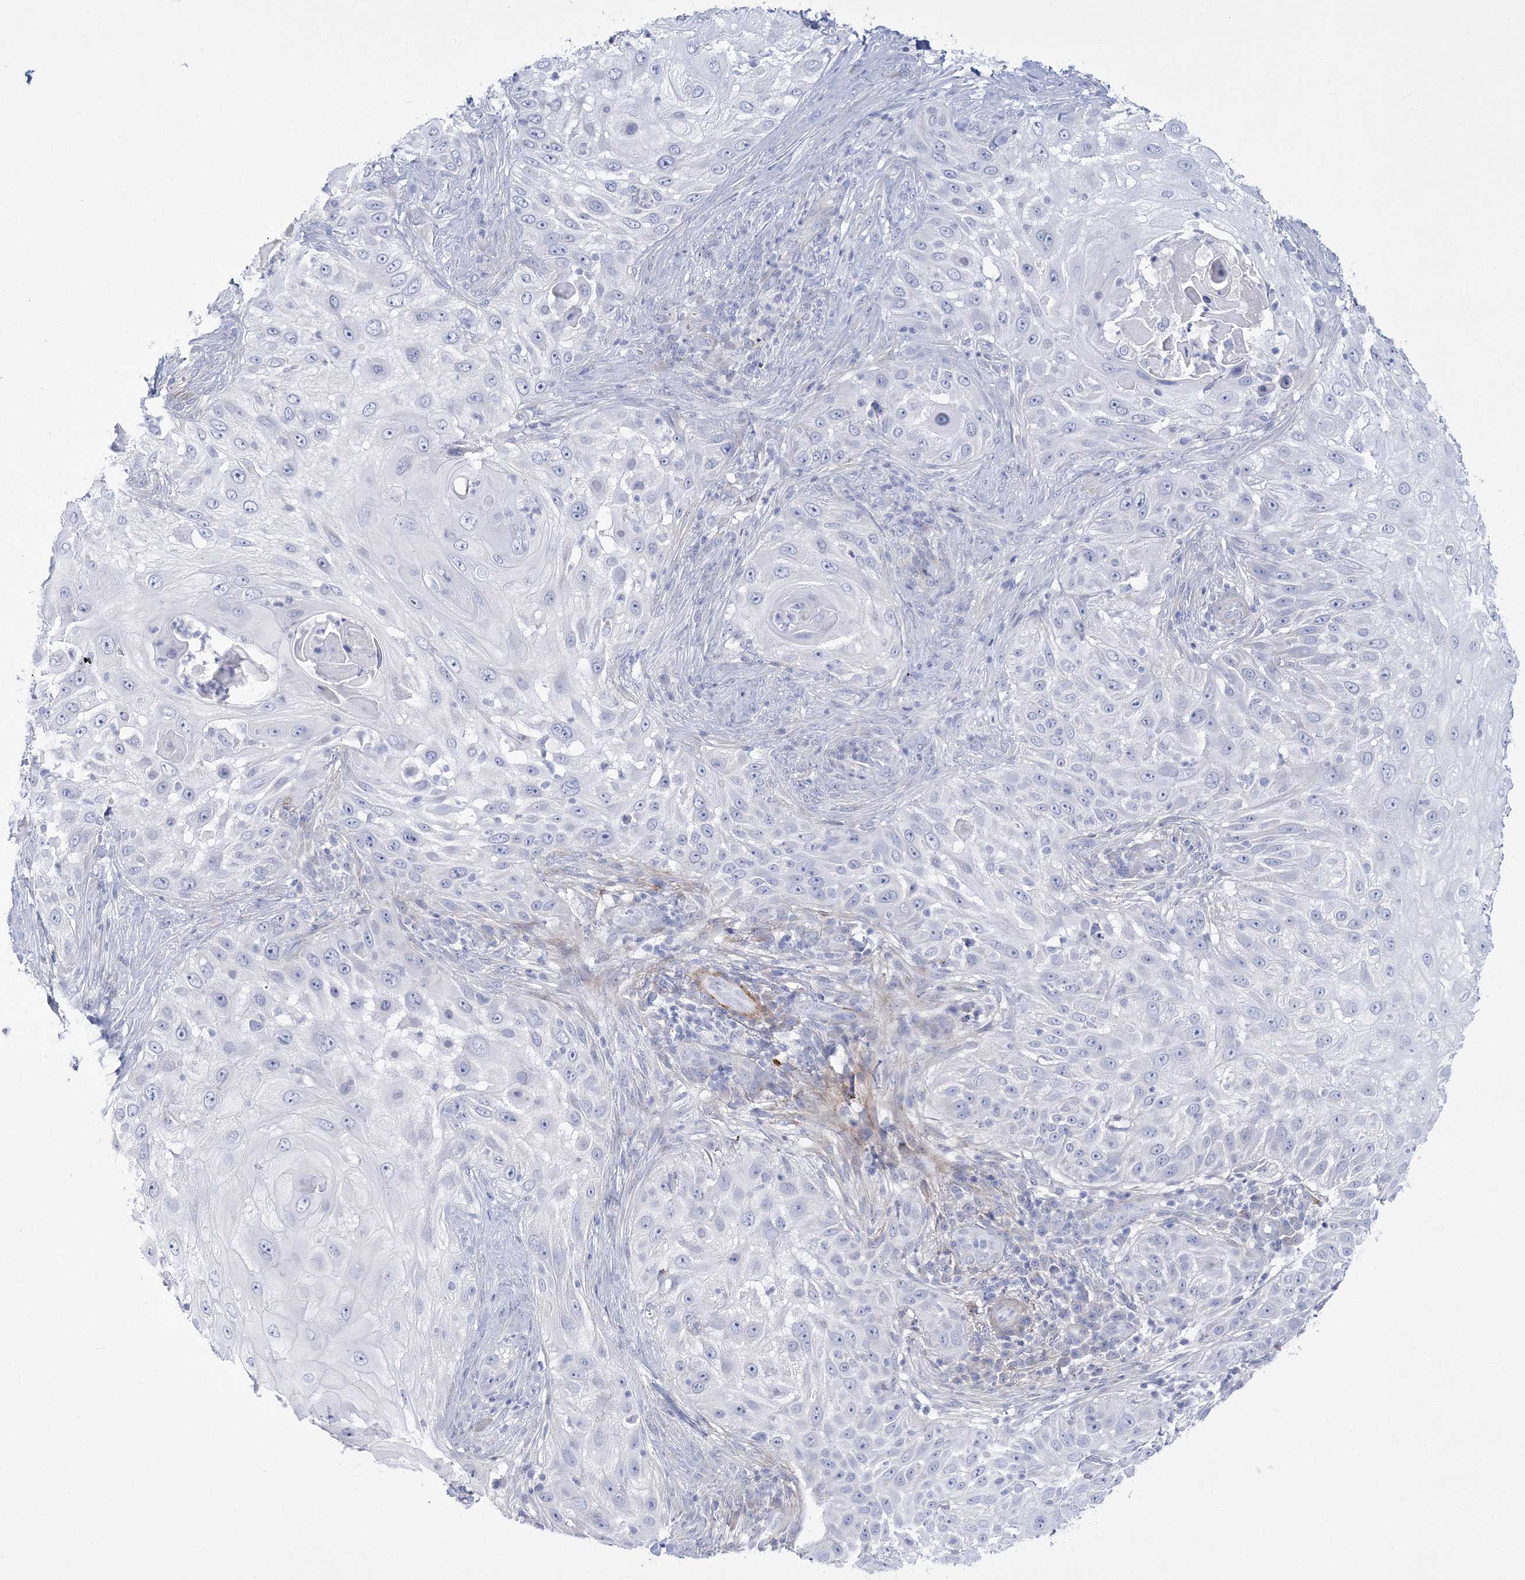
{"staining": {"intensity": "negative", "quantity": "none", "location": "none"}, "tissue": "skin cancer", "cell_type": "Tumor cells", "image_type": "cancer", "snomed": [{"axis": "morphology", "description": "Squamous cell carcinoma, NOS"}, {"axis": "topography", "description": "Skin"}], "caption": "Tumor cells are negative for protein expression in human skin squamous cell carcinoma. Nuclei are stained in blue.", "gene": "WDR27", "patient": {"sex": "female", "age": 44}}